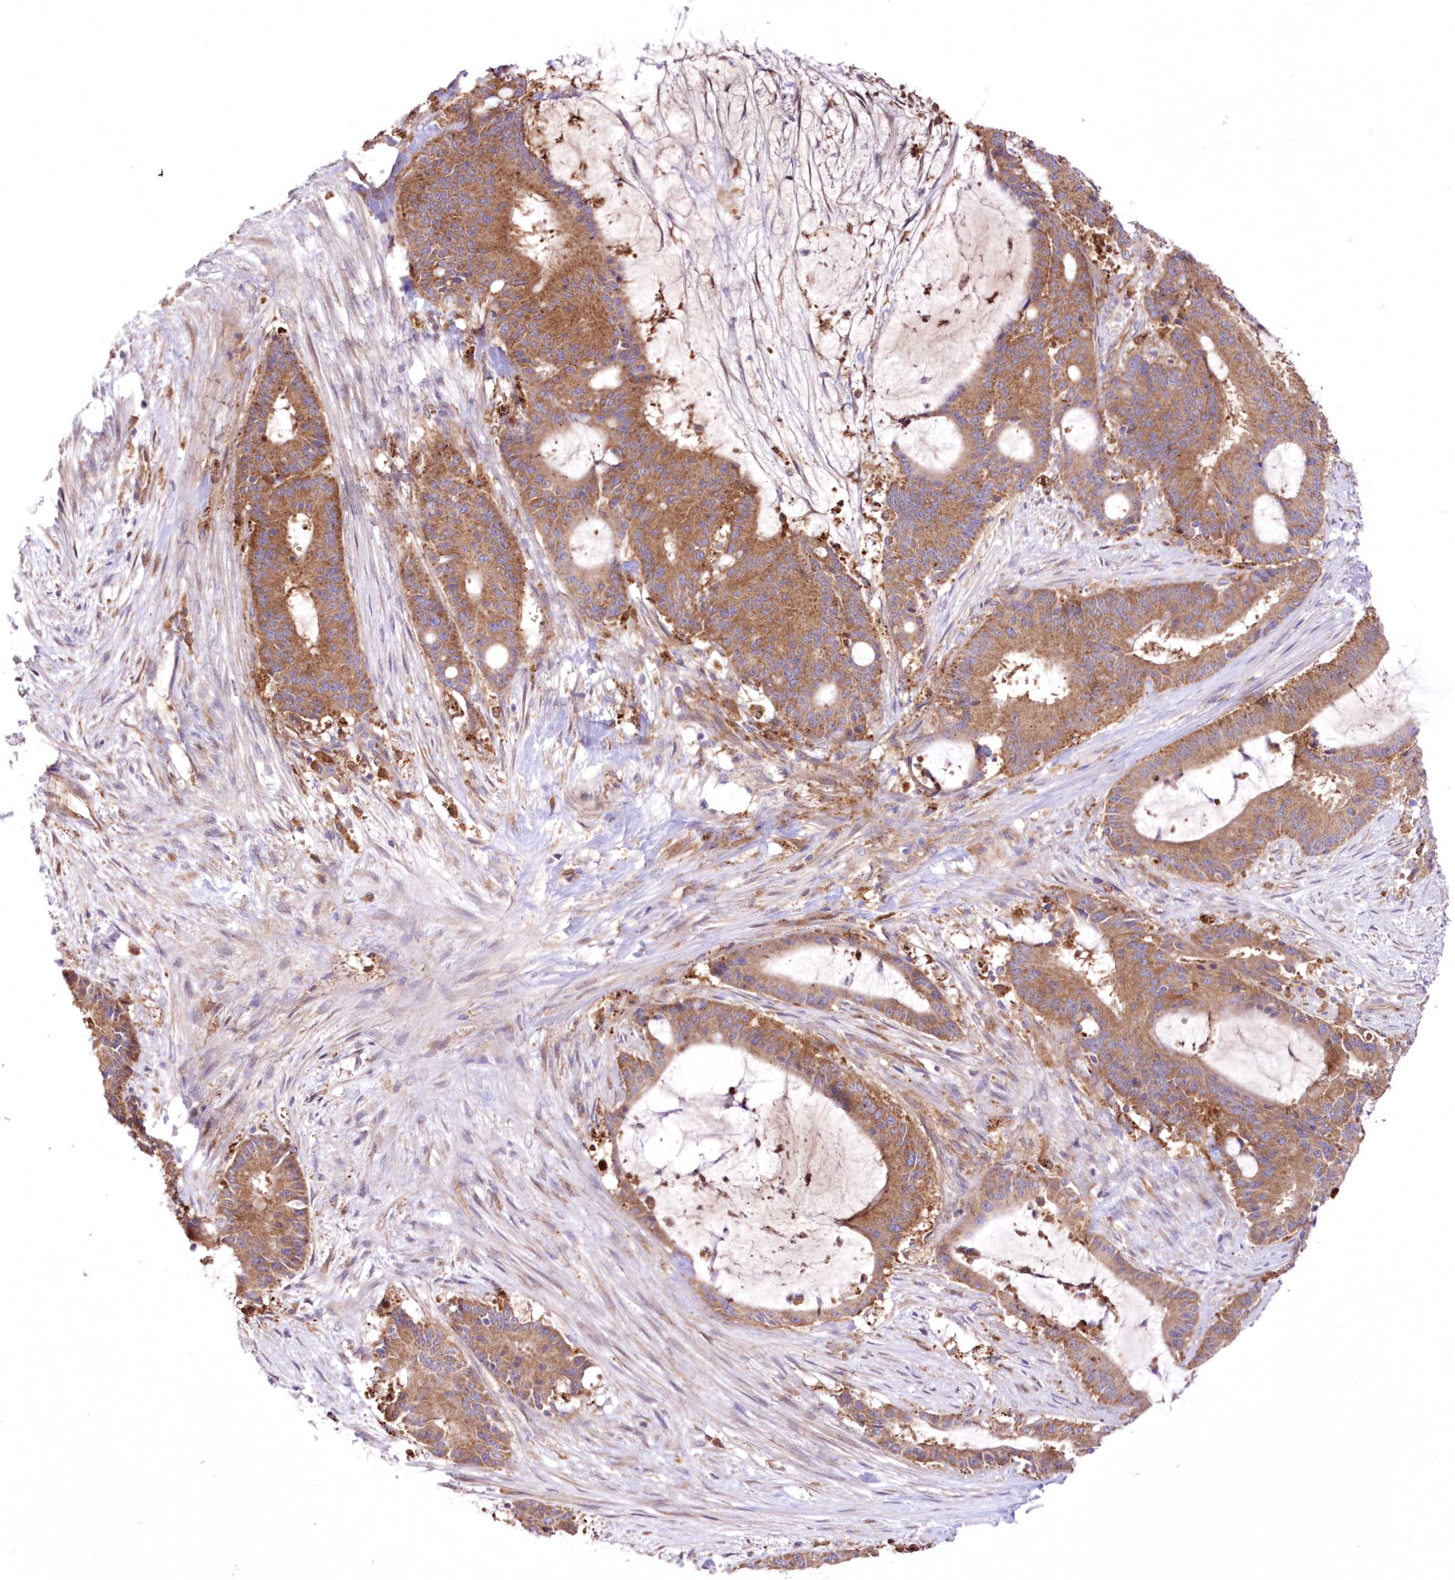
{"staining": {"intensity": "moderate", "quantity": ">75%", "location": "cytoplasmic/membranous"}, "tissue": "liver cancer", "cell_type": "Tumor cells", "image_type": "cancer", "snomed": [{"axis": "morphology", "description": "Normal tissue, NOS"}, {"axis": "morphology", "description": "Cholangiocarcinoma"}, {"axis": "topography", "description": "Liver"}, {"axis": "topography", "description": "Peripheral nerve tissue"}], "caption": "Protein staining shows moderate cytoplasmic/membranous positivity in approximately >75% of tumor cells in liver cholangiocarcinoma.", "gene": "FCHO2", "patient": {"sex": "female", "age": 73}}